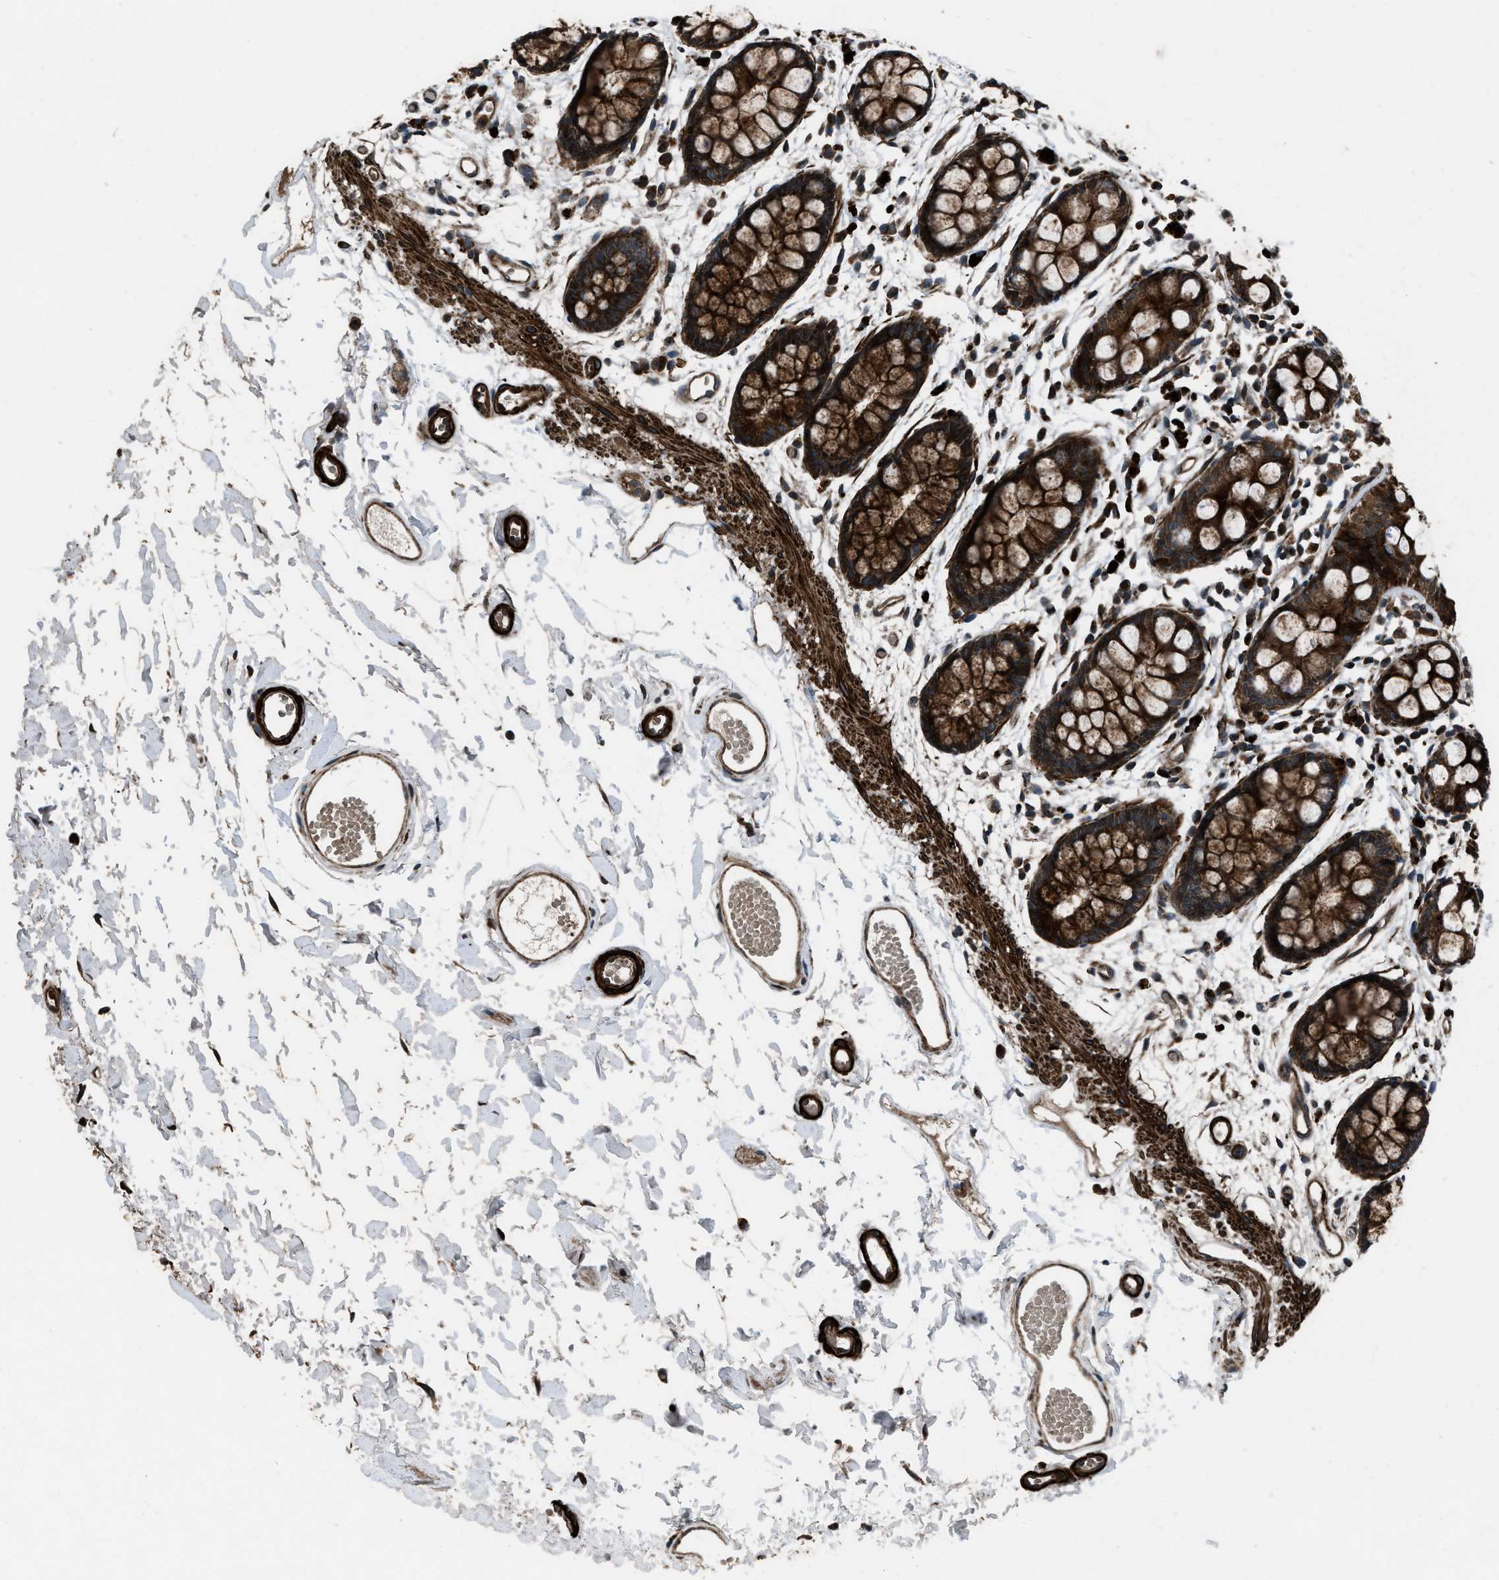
{"staining": {"intensity": "strong", "quantity": ">75%", "location": "cytoplasmic/membranous"}, "tissue": "rectum", "cell_type": "Glandular cells", "image_type": "normal", "snomed": [{"axis": "morphology", "description": "Normal tissue, NOS"}, {"axis": "topography", "description": "Rectum"}], "caption": "Human rectum stained for a protein (brown) shows strong cytoplasmic/membranous positive staining in approximately >75% of glandular cells.", "gene": "IRAK4", "patient": {"sex": "female", "age": 66}}